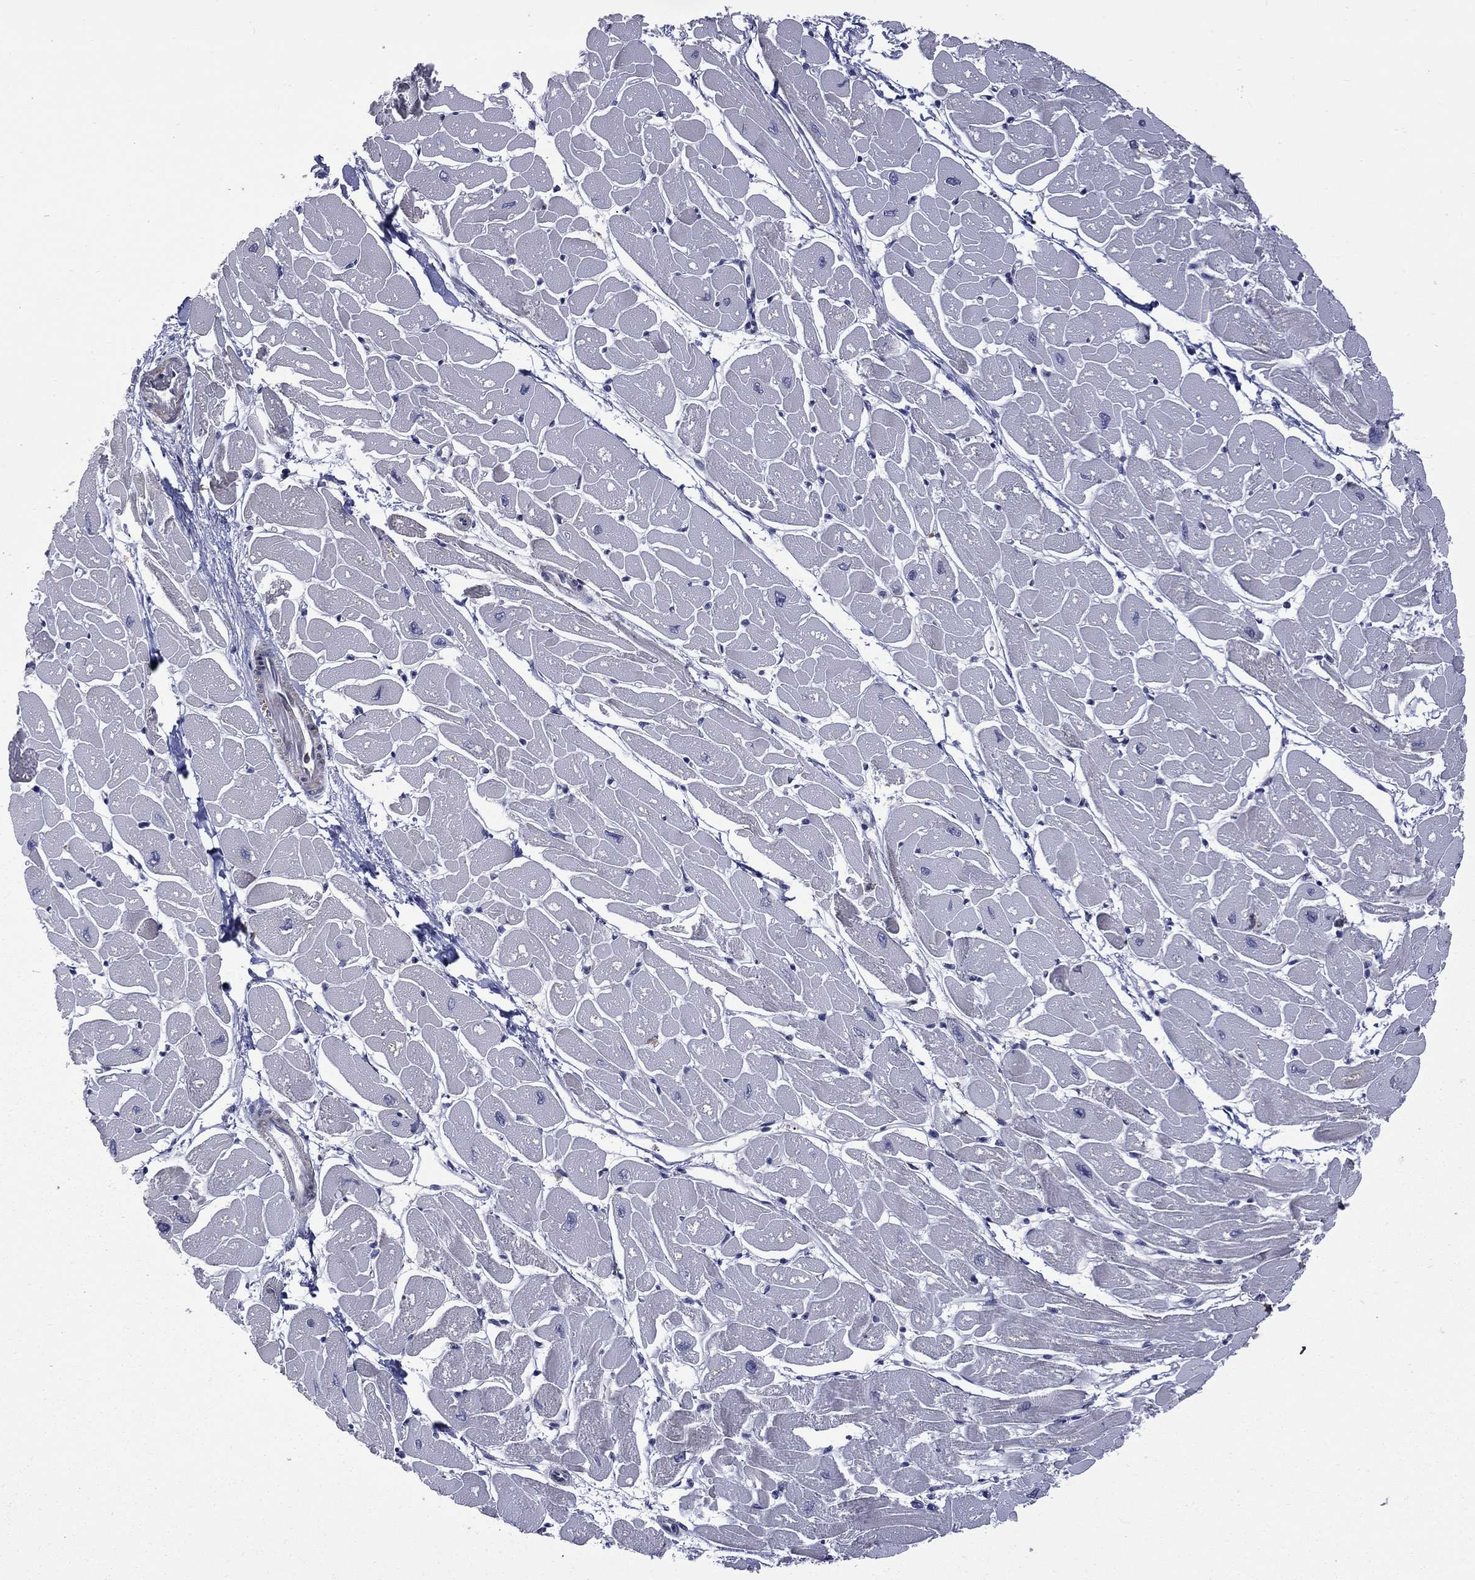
{"staining": {"intensity": "negative", "quantity": "none", "location": "none"}, "tissue": "heart muscle", "cell_type": "Cardiomyocytes", "image_type": "normal", "snomed": [{"axis": "morphology", "description": "Normal tissue, NOS"}, {"axis": "topography", "description": "Heart"}], "caption": "Unremarkable heart muscle was stained to show a protein in brown. There is no significant staining in cardiomyocytes.", "gene": "FGG", "patient": {"sex": "male", "age": 57}}